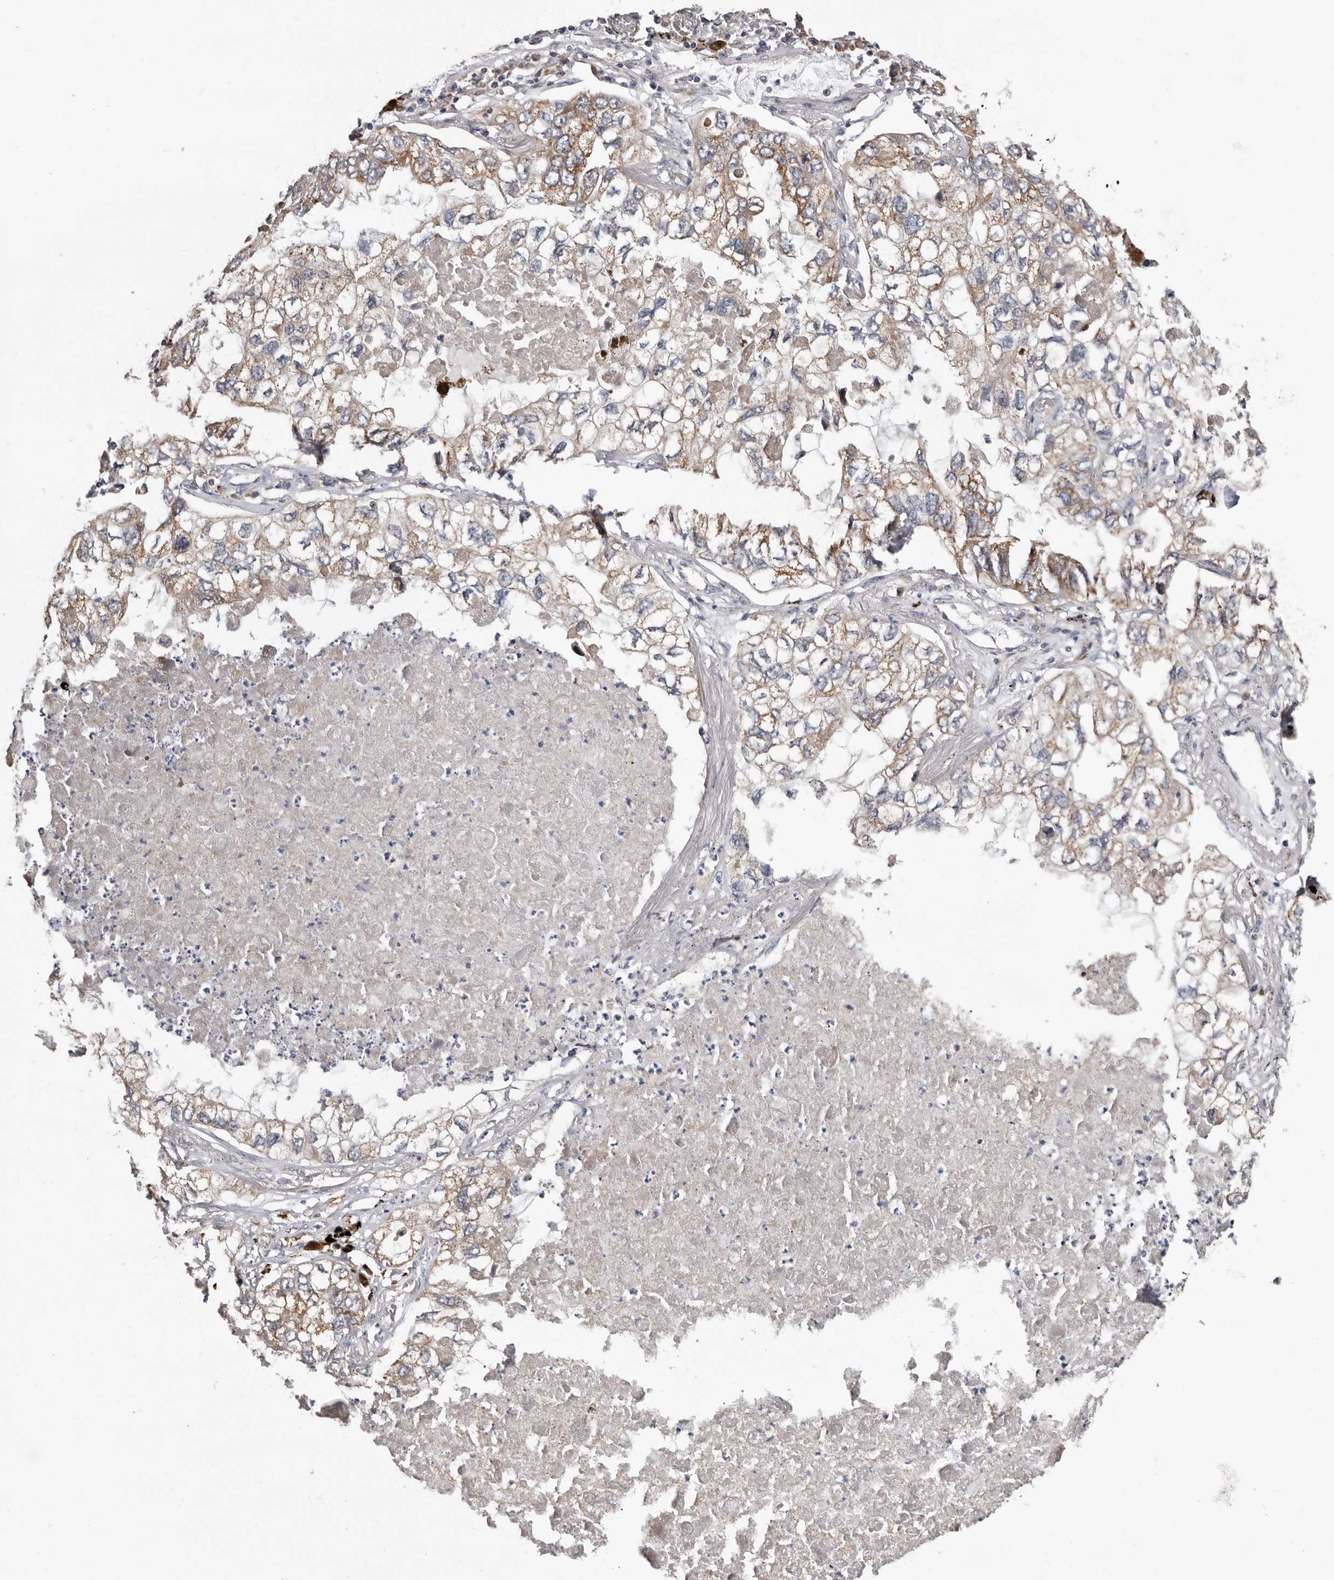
{"staining": {"intensity": "weak", "quantity": ">75%", "location": "cytoplasmic/membranous"}, "tissue": "lung cancer", "cell_type": "Tumor cells", "image_type": "cancer", "snomed": [{"axis": "morphology", "description": "Adenocarcinoma, NOS"}, {"axis": "topography", "description": "Lung"}], "caption": "A brown stain shows weak cytoplasmic/membranous positivity of a protein in adenocarcinoma (lung) tumor cells.", "gene": "MRPL18", "patient": {"sex": "male", "age": 65}}